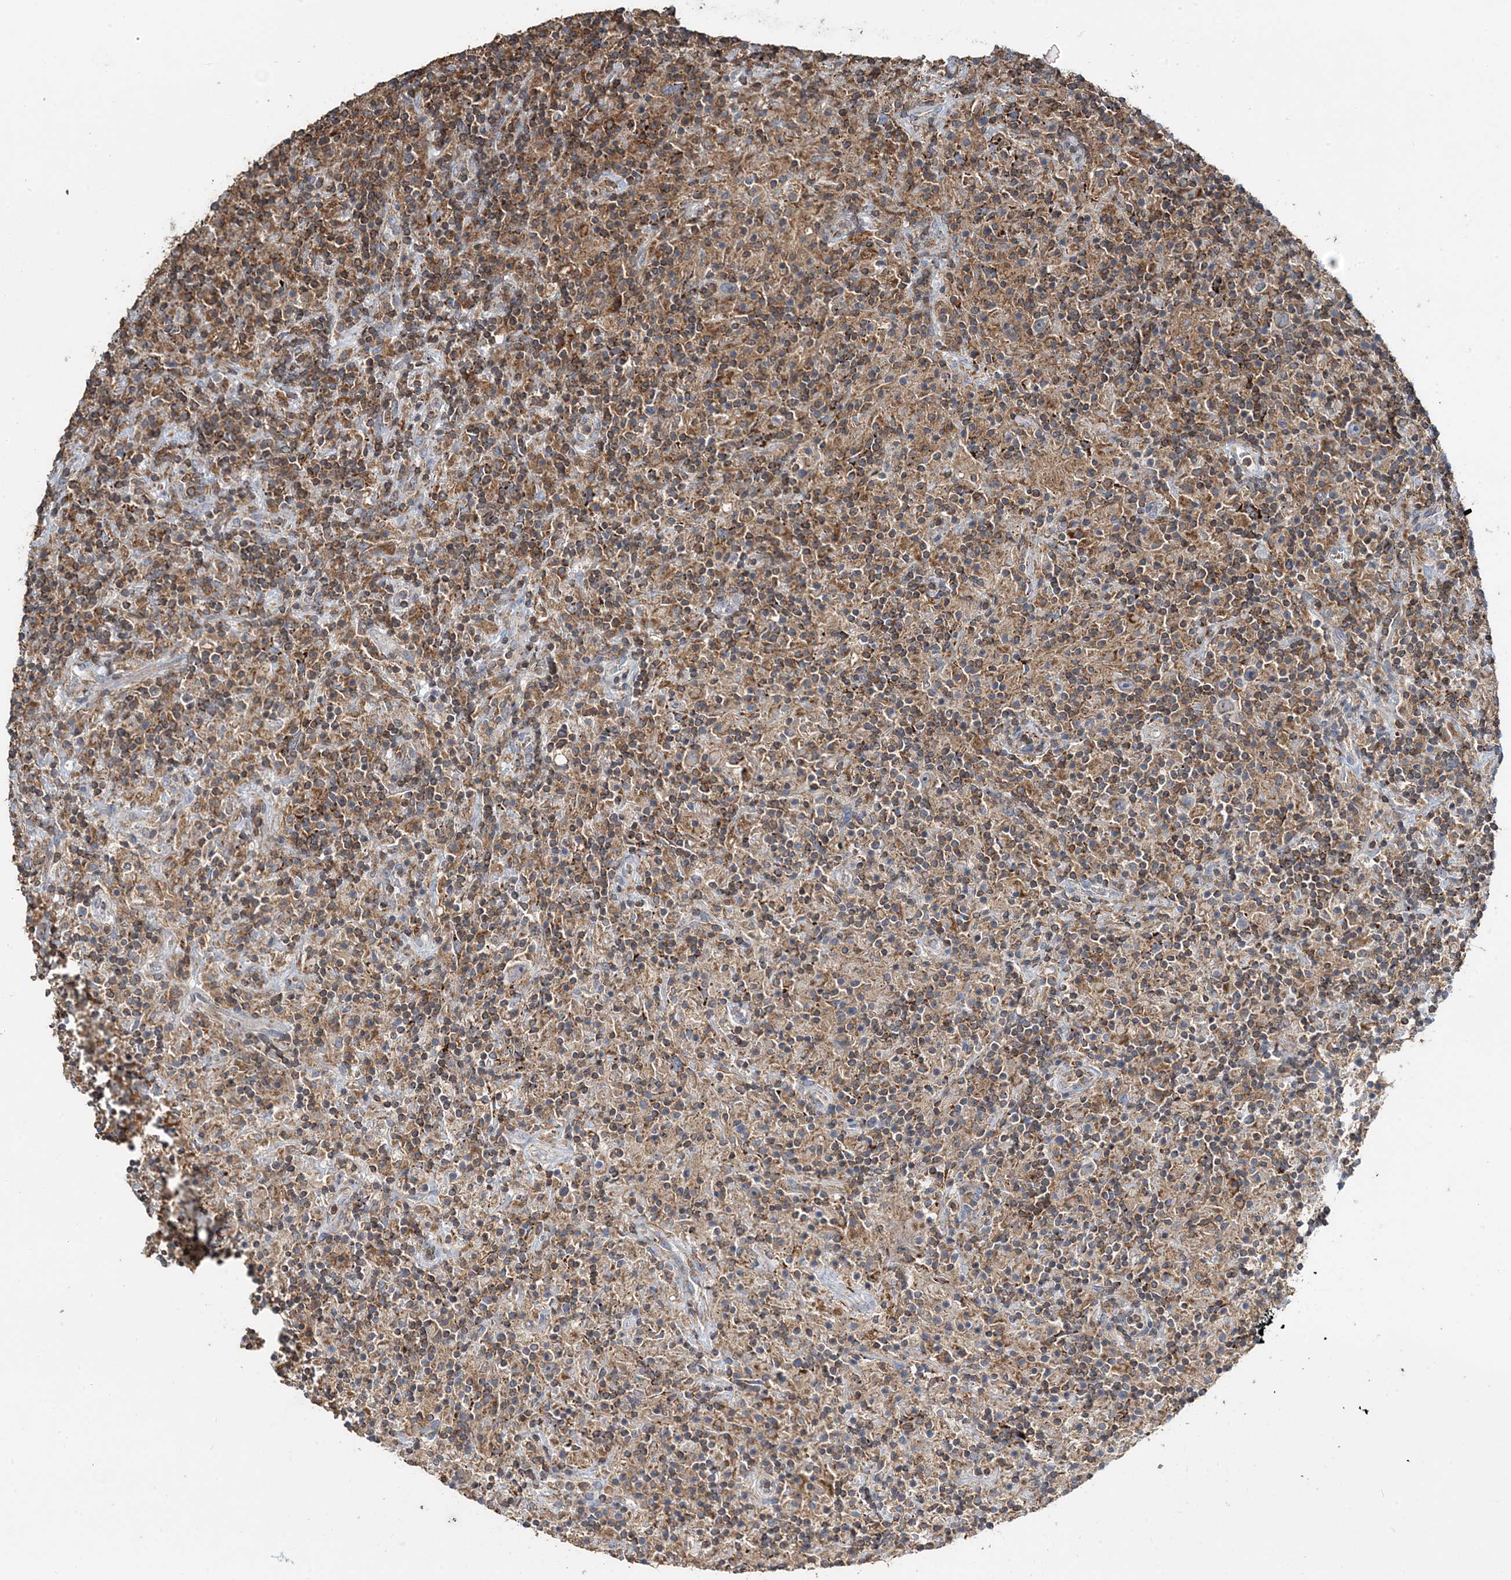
{"staining": {"intensity": "weak", "quantity": "25%-75%", "location": "cytoplasmic/membranous"}, "tissue": "lymphoma", "cell_type": "Tumor cells", "image_type": "cancer", "snomed": [{"axis": "morphology", "description": "Hodgkin's disease, NOS"}, {"axis": "topography", "description": "Lymph node"}], "caption": "This photomicrograph shows lymphoma stained with immunohistochemistry (IHC) to label a protein in brown. The cytoplasmic/membranous of tumor cells show weak positivity for the protein. Nuclei are counter-stained blue.", "gene": "TMLHE", "patient": {"sex": "male", "age": 70}}